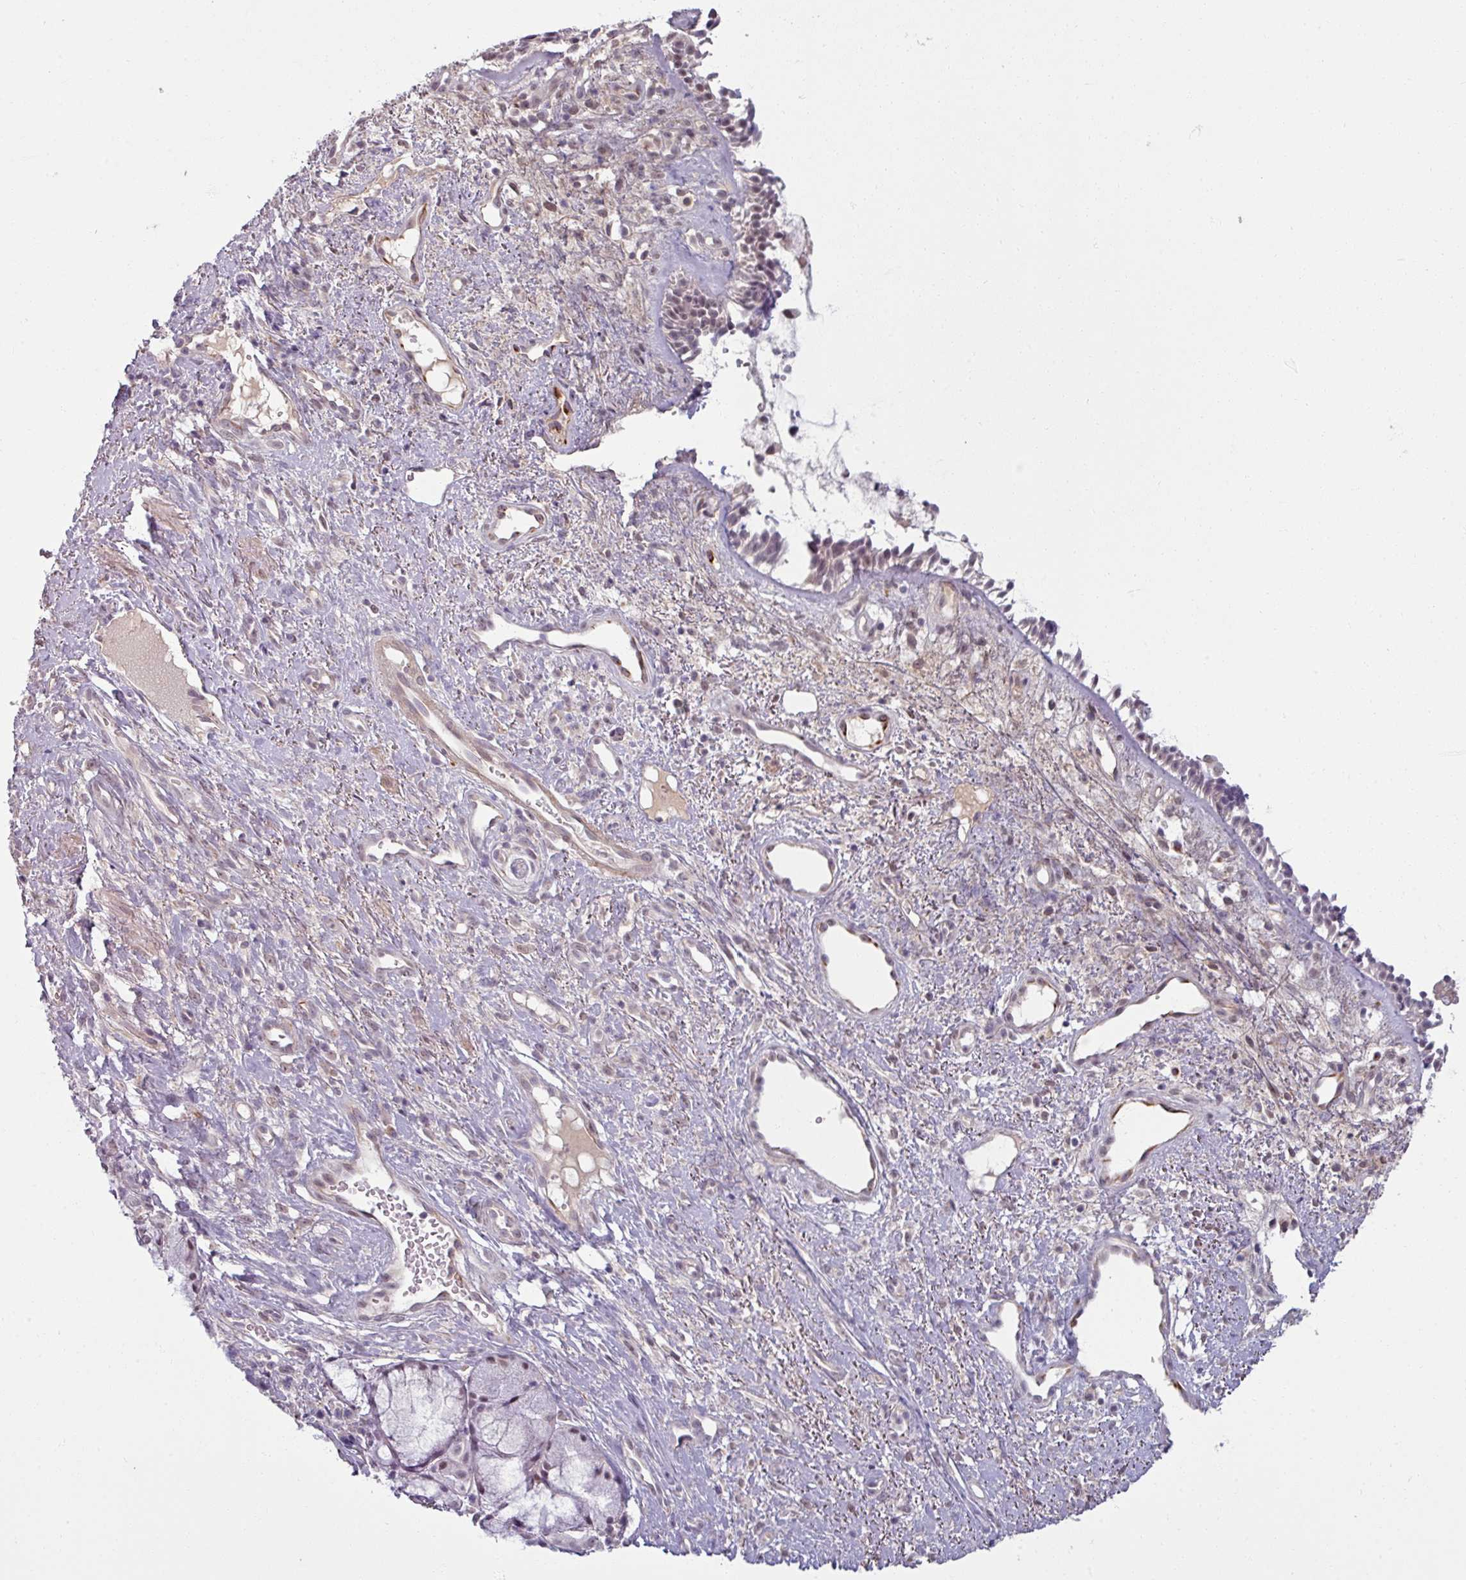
{"staining": {"intensity": "weak", "quantity": "25%-75%", "location": "nuclear"}, "tissue": "nasopharynx", "cell_type": "Respiratory epithelial cells", "image_type": "normal", "snomed": [{"axis": "morphology", "description": "Normal tissue, NOS"}, {"axis": "topography", "description": "Cartilage tissue"}, {"axis": "topography", "description": "Nasopharynx"}, {"axis": "topography", "description": "Thyroid gland"}], "caption": "Respiratory epithelial cells reveal low levels of weak nuclear positivity in about 25%-75% of cells in normal nasopharynx. (DAB IHC, brown staining for protein, blue staining for nuclei).", "gene": "UVSSA", "patient": {"sex": "male", "age": 63}}